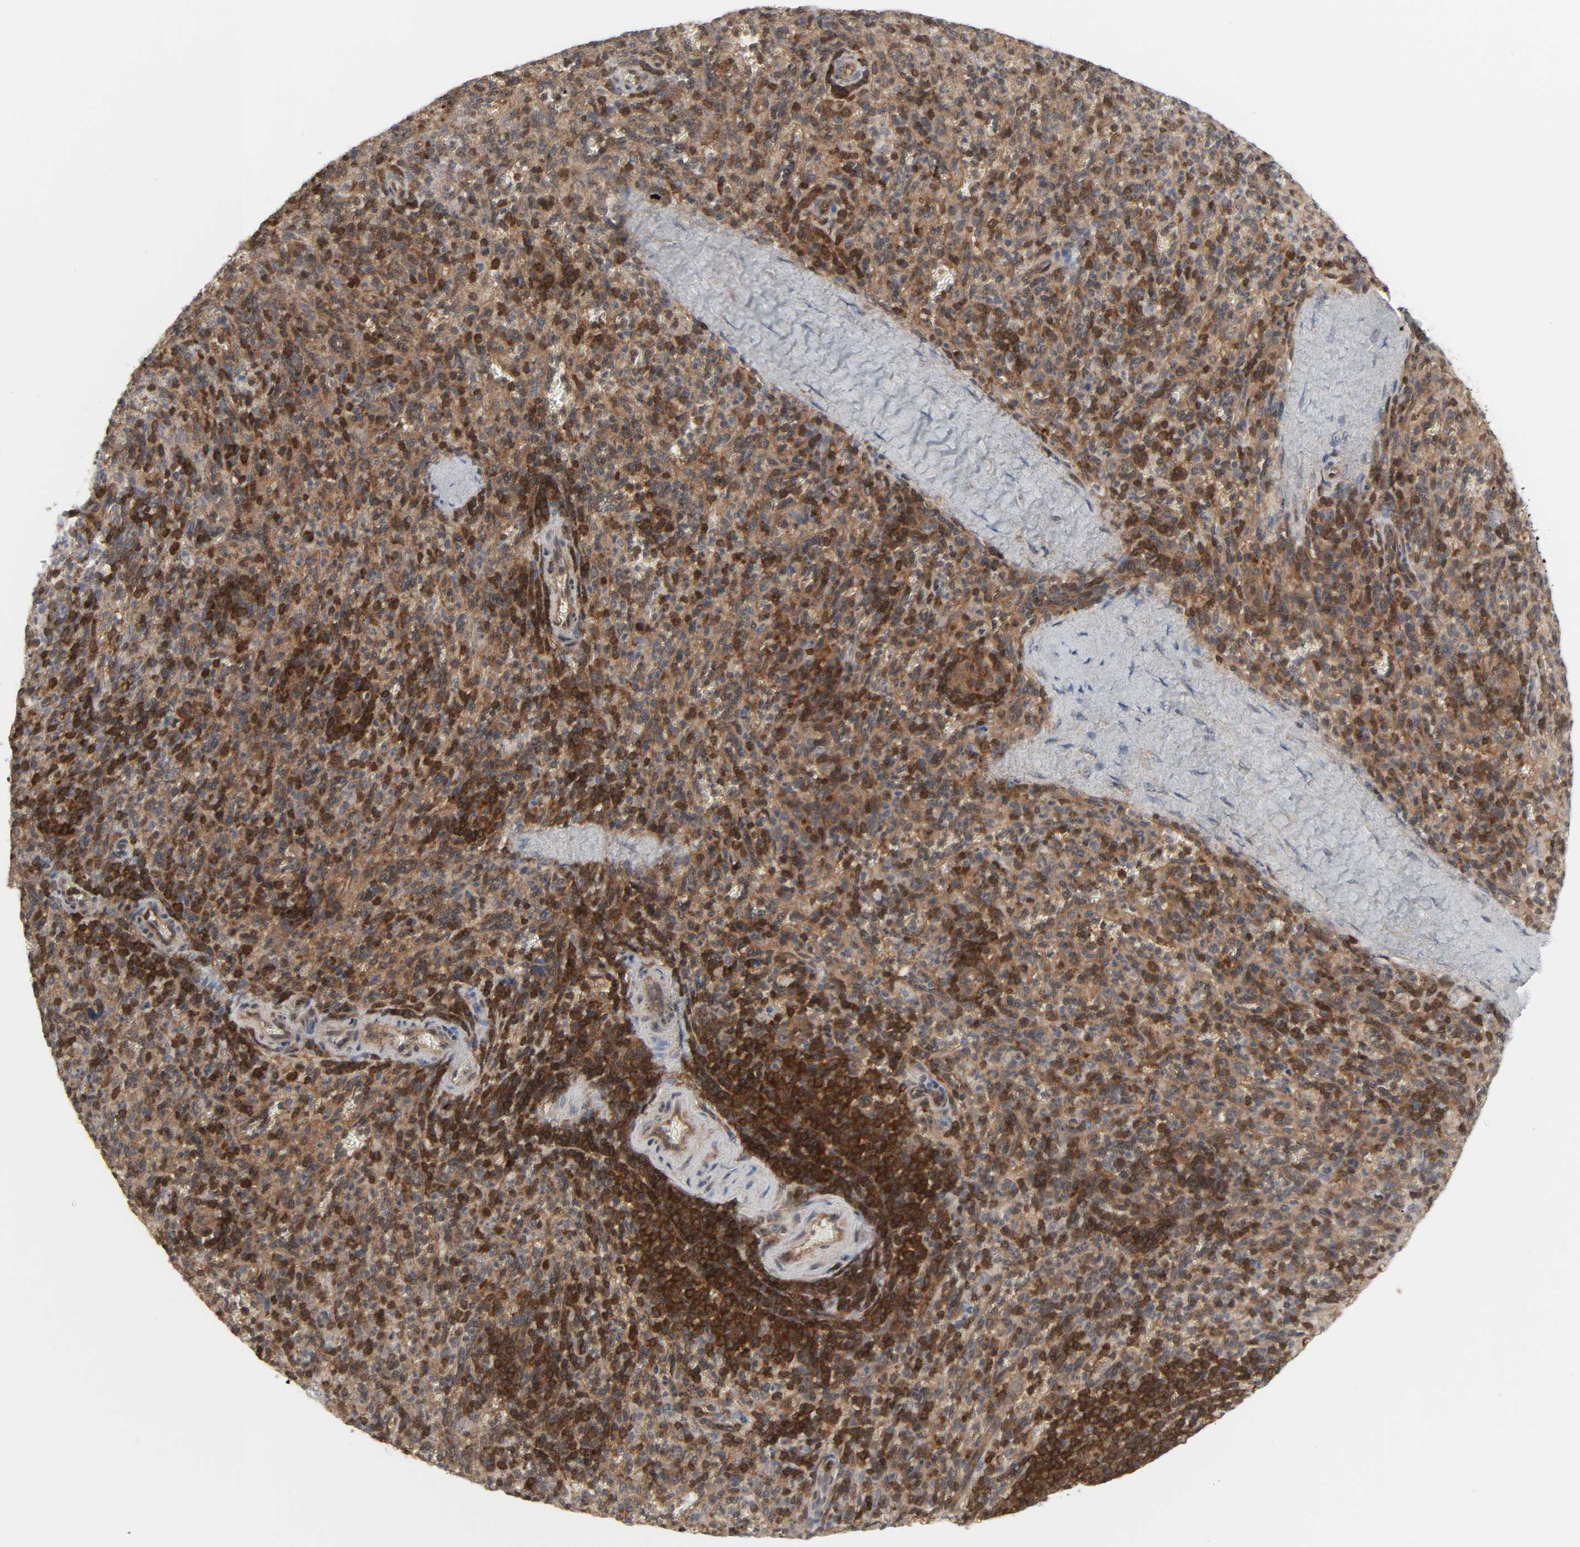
{"staining": {"intensity": "strong", "quantity": "25%-75%", "location": "cytoplasmic/membranous"}, "tissue": "spleen", "cell_type": "Cells in red pulp", "image_type": "normal", "snomed": [{"axis": "morphology", "description": "Normal tissue, NOS"}, {"axis": "topography", "description": "Spleen"}], "caption": "Strong cytoplasmic/membranous staining is seen in approximately 25%-75% of cells in red pulp in unremarkable spleen.", "gene": "GSK3A", "patient": {"sex": "male", "age": 36}}